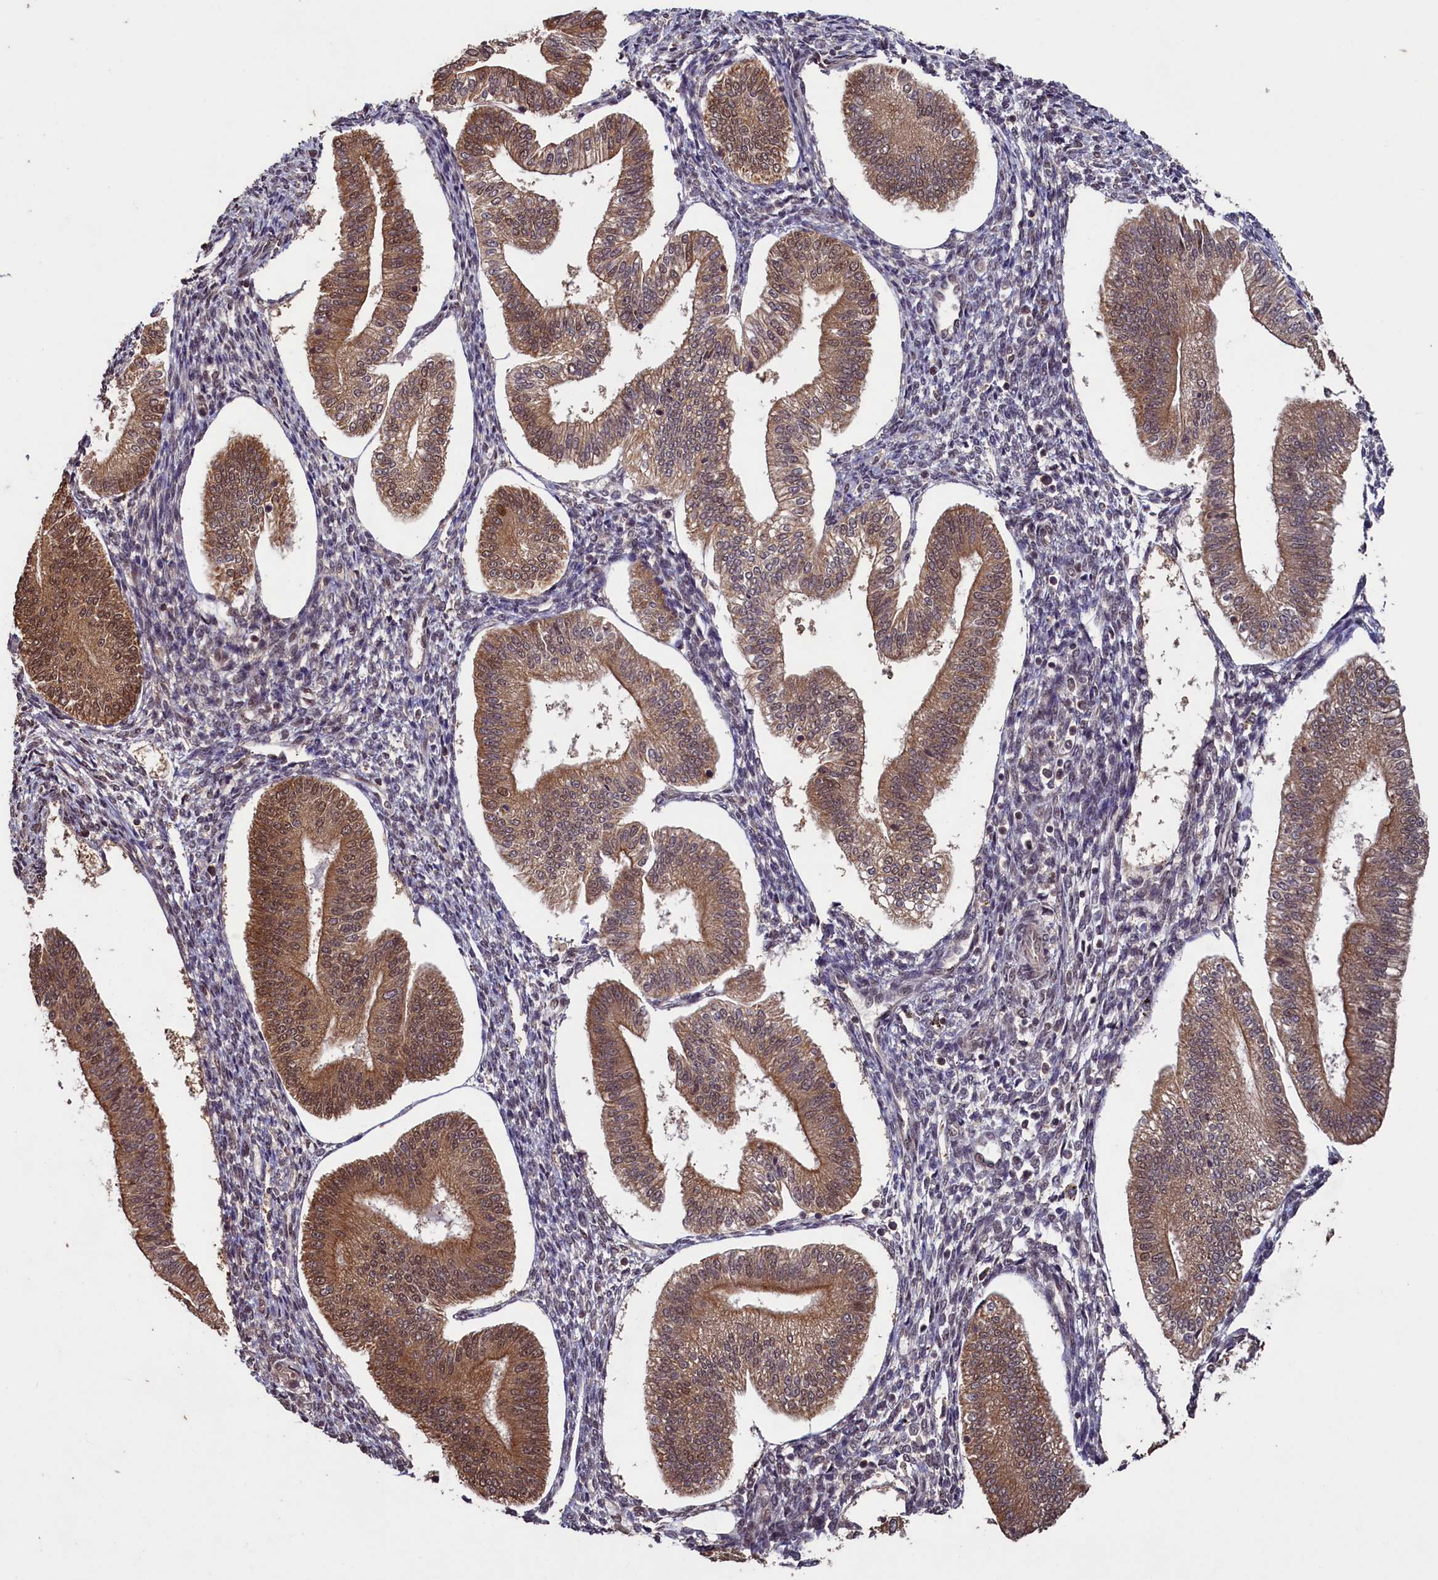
{"staining": {"intensity": "moderate", "quantity": "25%-75%", "location": "nuclear"}, "tissue": "endometrium", "cell_type": "Cells in endometrial stroma", "image_type": "normal", "snomed": [{"axis": "morphology", "description": "Normal tissue, NOS"}, {"axis": "topography", "description": "Endometrium"}], "caption": "Protein staining of normal endometrium exhibits moderate nuclear positivity in about 25%-75% of cells in endometrial stroma.", "gene": "NAE1", "patient": {"sex": "female", "age": 34}}